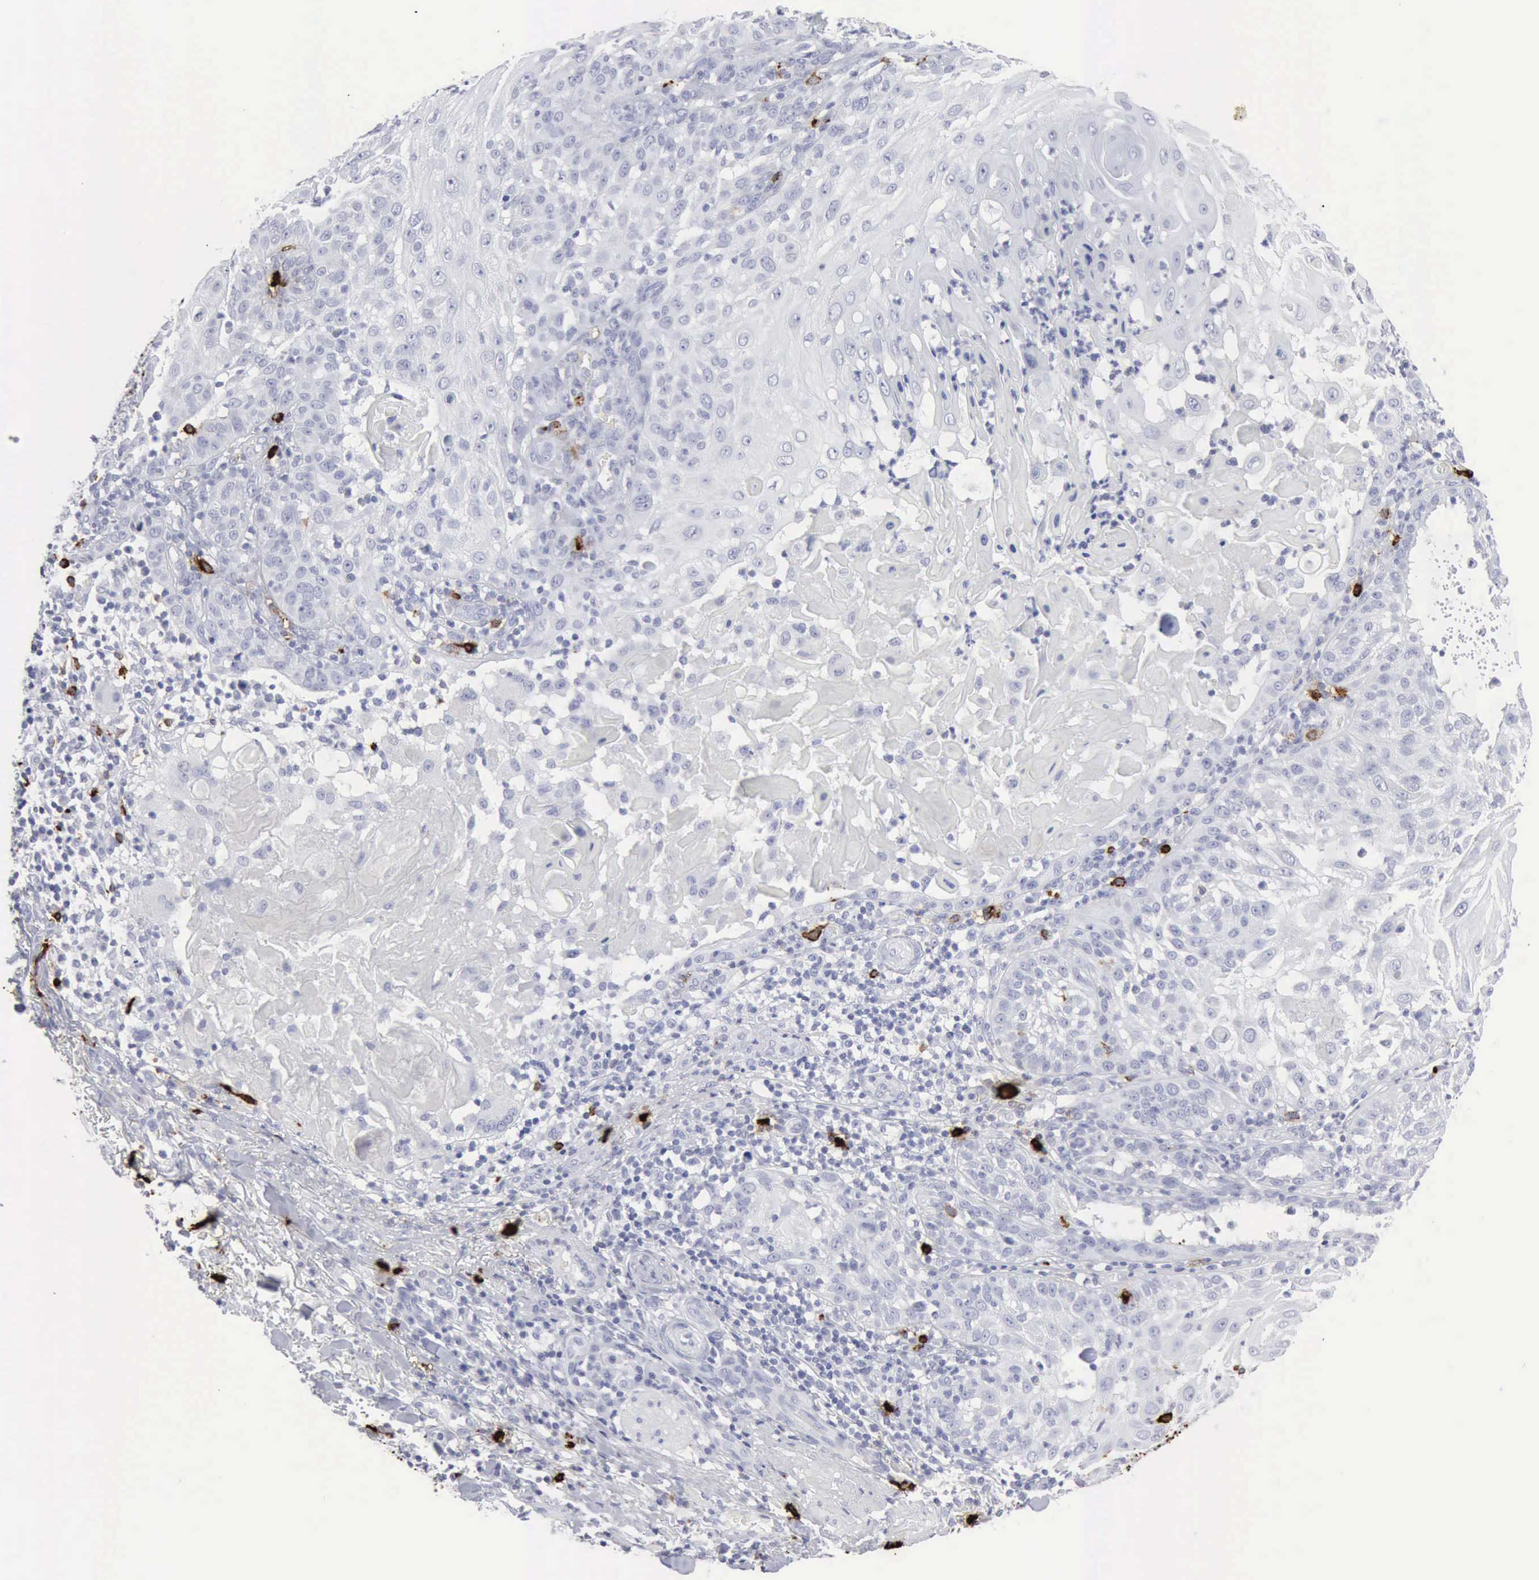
{"staining": {"intensity": "negative", "quantity": "none", "location": "none"}, "tissue": "skin cancer", "cell_type": "Tumor cells", "image_type": "cancer", "snomed": [{"axis": "morphology", "description": "Squamous cell carcinoma, NOS"}, {"axis": "topography", "description": "Skin"}], "caption": "The image demonstrates no significant expression in tumor cells of squamous cell carcinoma (skin).", "gene": "CMA1", "patient": {"sex": "female", "age": 89}}